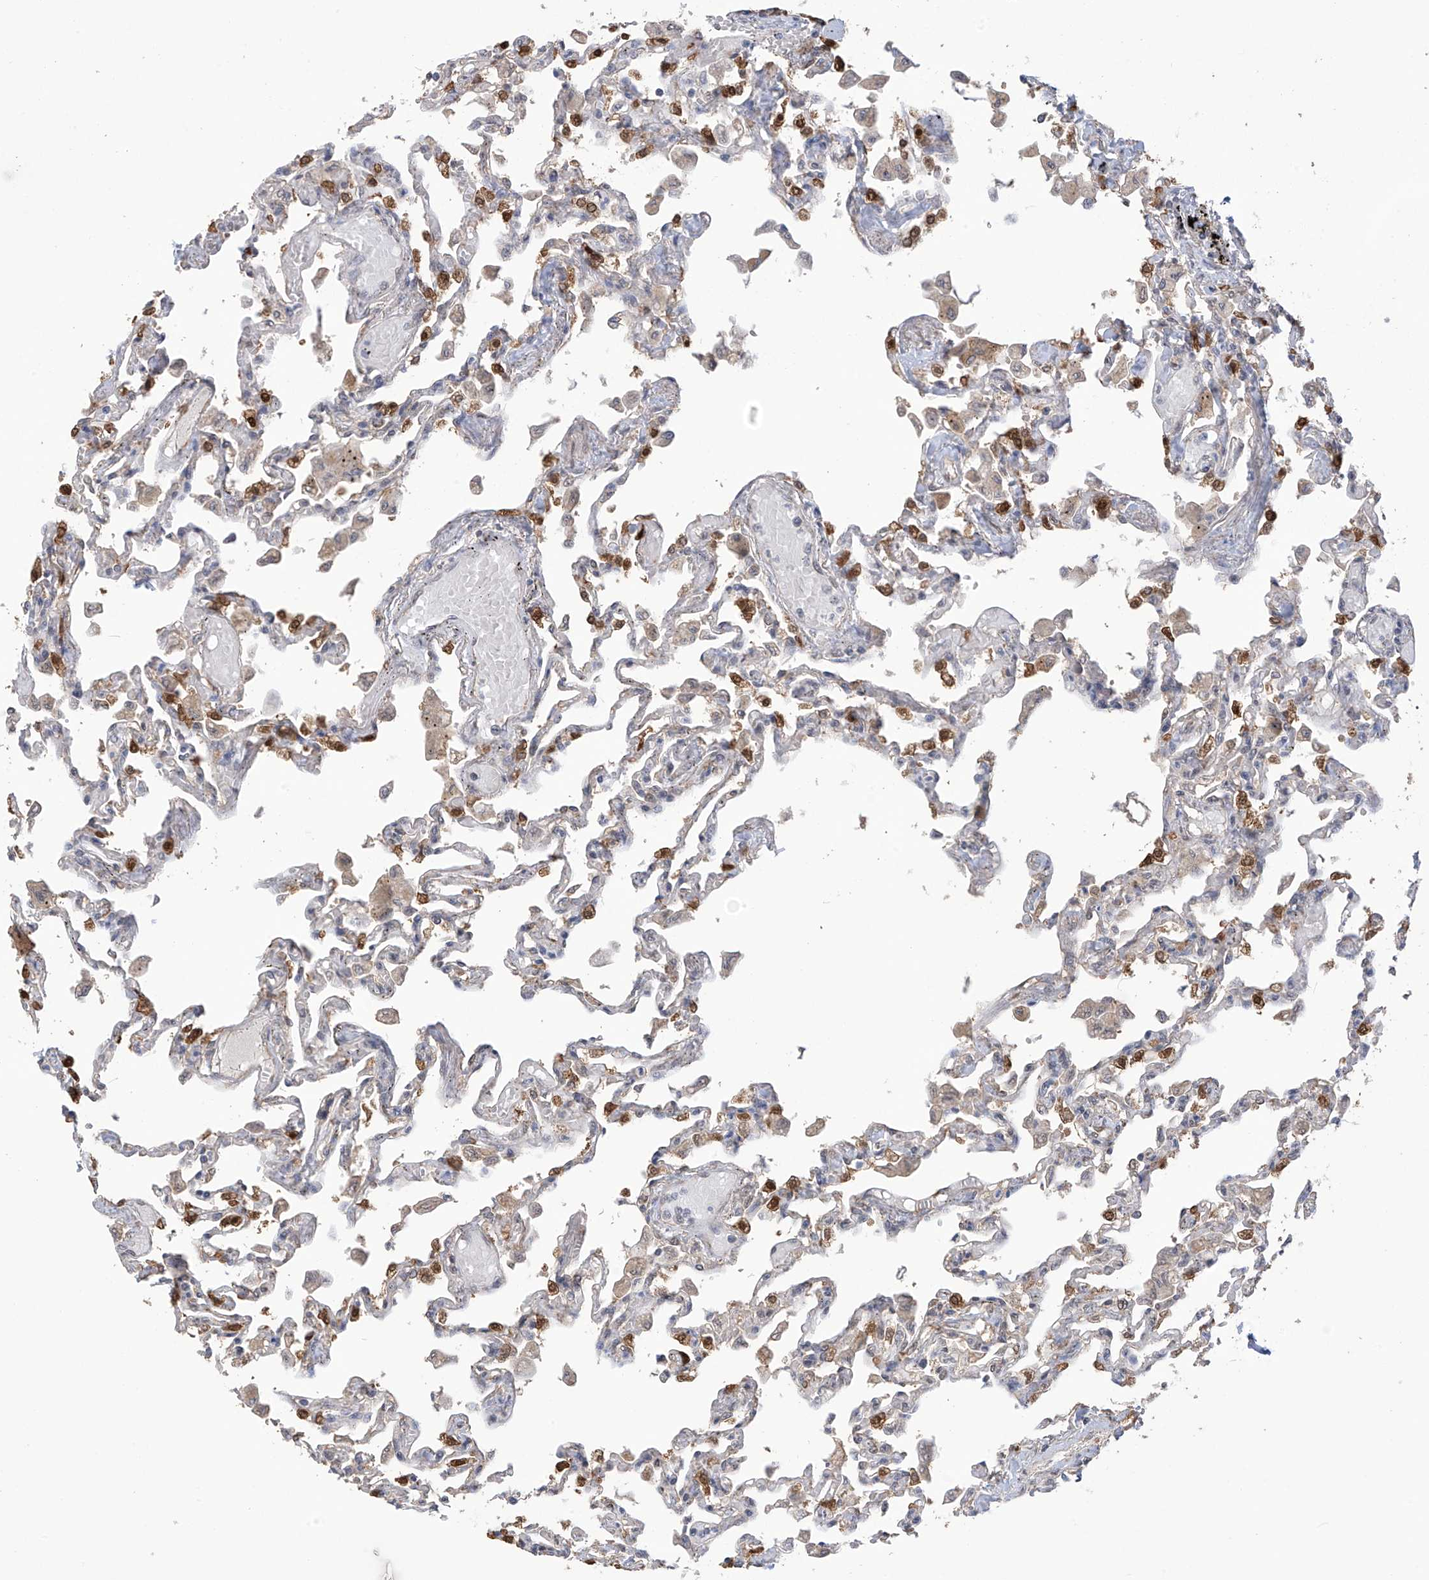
{"staining": {"intensity": "moderate", "quantity": "25%-75%", "location": "cytoplasmic/membranous"}, "tissue": "lung", "cell_type": "Alveolar cells", "image_type": "normal", "snomed": [{"axis": "morphology", "description": "Normal tissue, NOS"}, {"axis": "topography", "description": "Bronchus"}, {"axis": "topography", "description": "Lung"}], "caption": "Lung stained with DAB (3,3'-diaminobenzidine) immunohistochemistry (IHC) reveals medium levels of moderate cytoplasmic/membranous expression in approximately 25%-75% of alveolar cells.", "gene": "KIAA1522", "patient": {"sex": "female", "age": 49}}